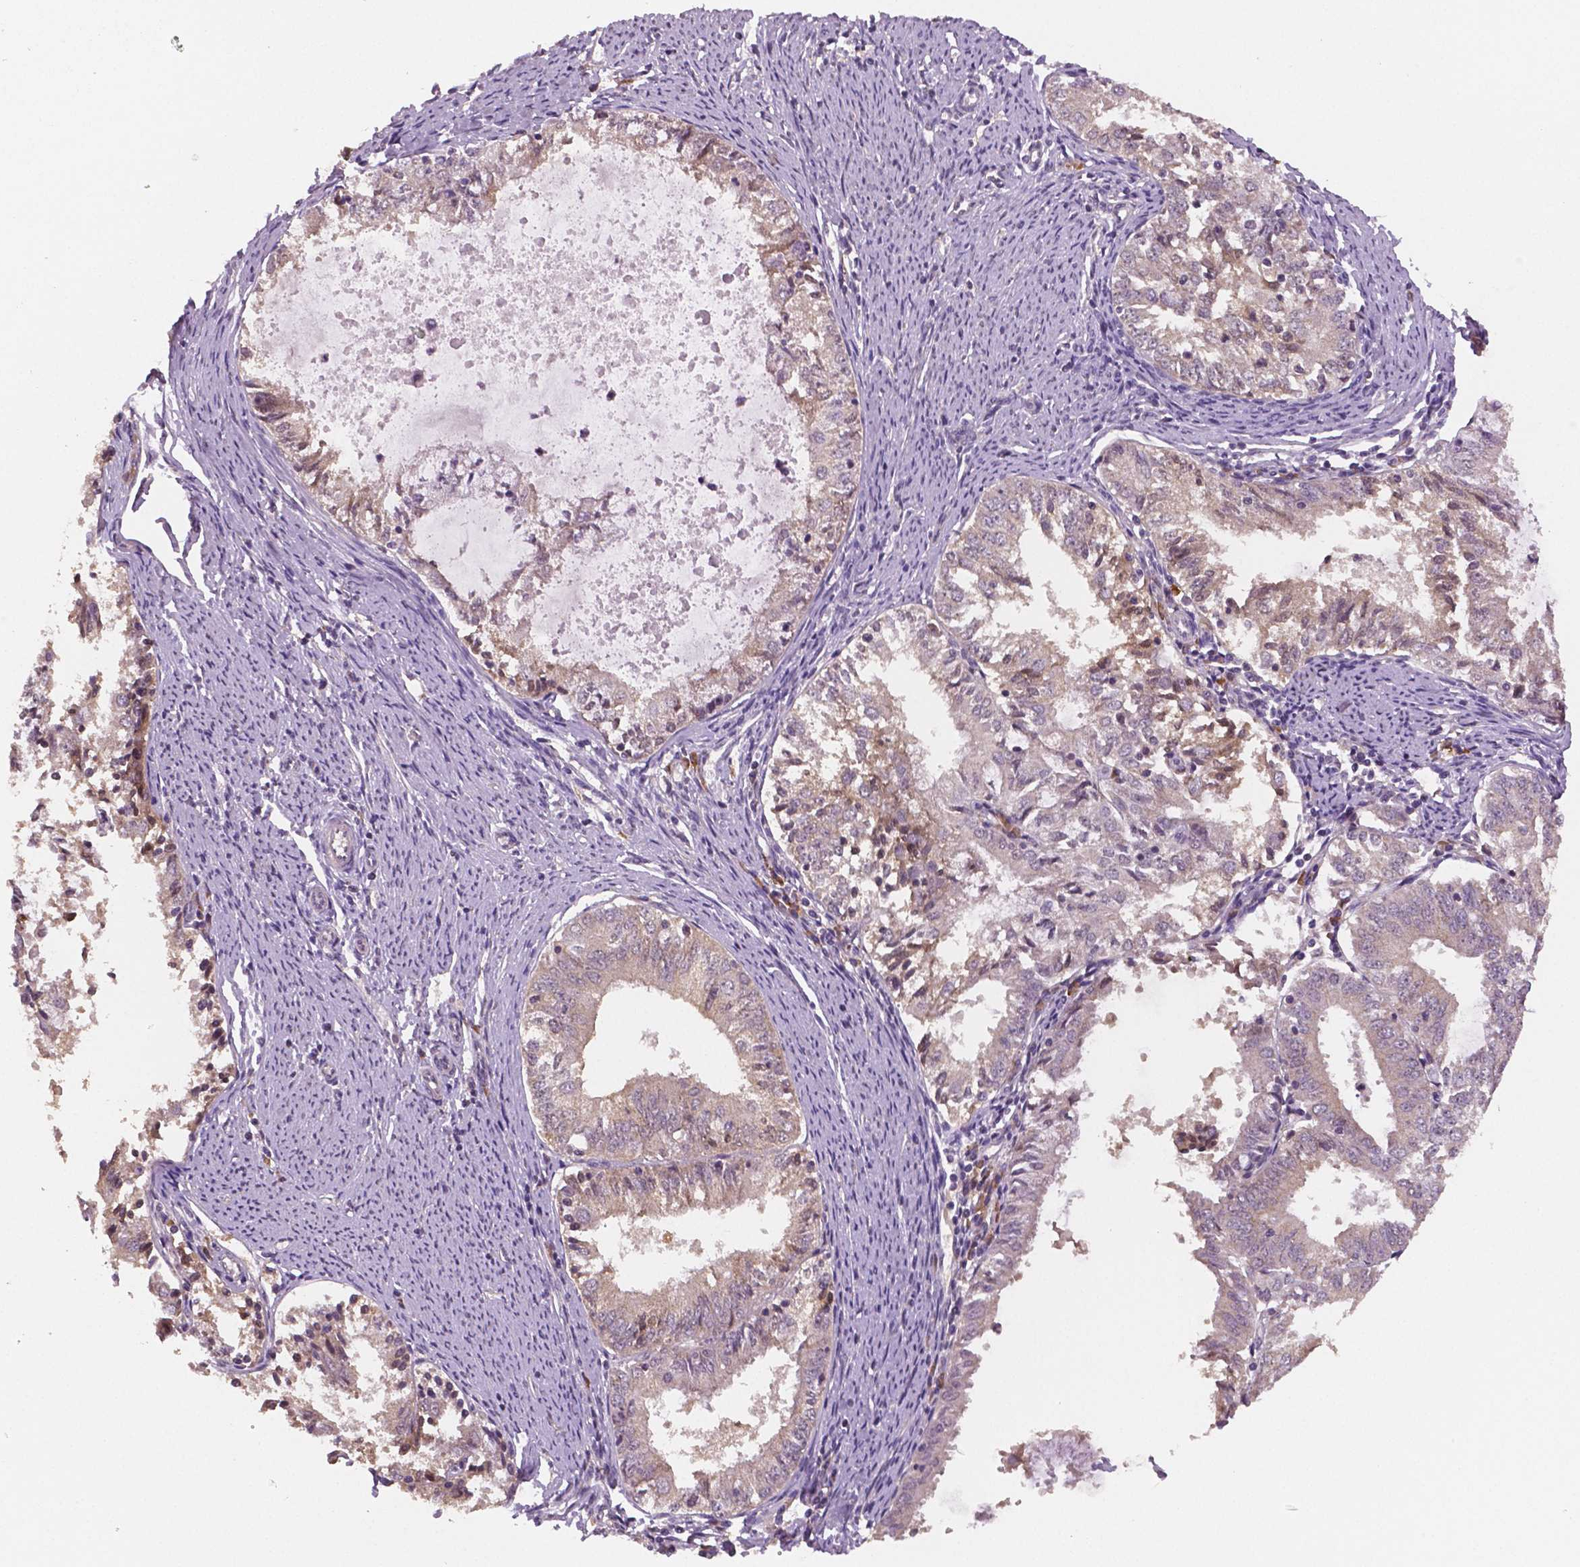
{"staining": {"intensity": "negative", "quantity": "none", "location": "none"}, "tissue": "endometrial cancer", "cell_type": "Tumor cells", "image_type": "cancer", "snomed": [{"axis": "morphology", "description": "Adenocarcinoma, NOS"}, {"axis": "topography", "description": "Endometrium"}], "caption": "Immunohistochemistry (IHC) of human endometrial cancer demonstrates no staining in tumor cells.", "gene": "STAT3", "patient": {"sex": "female", "age": 57}}